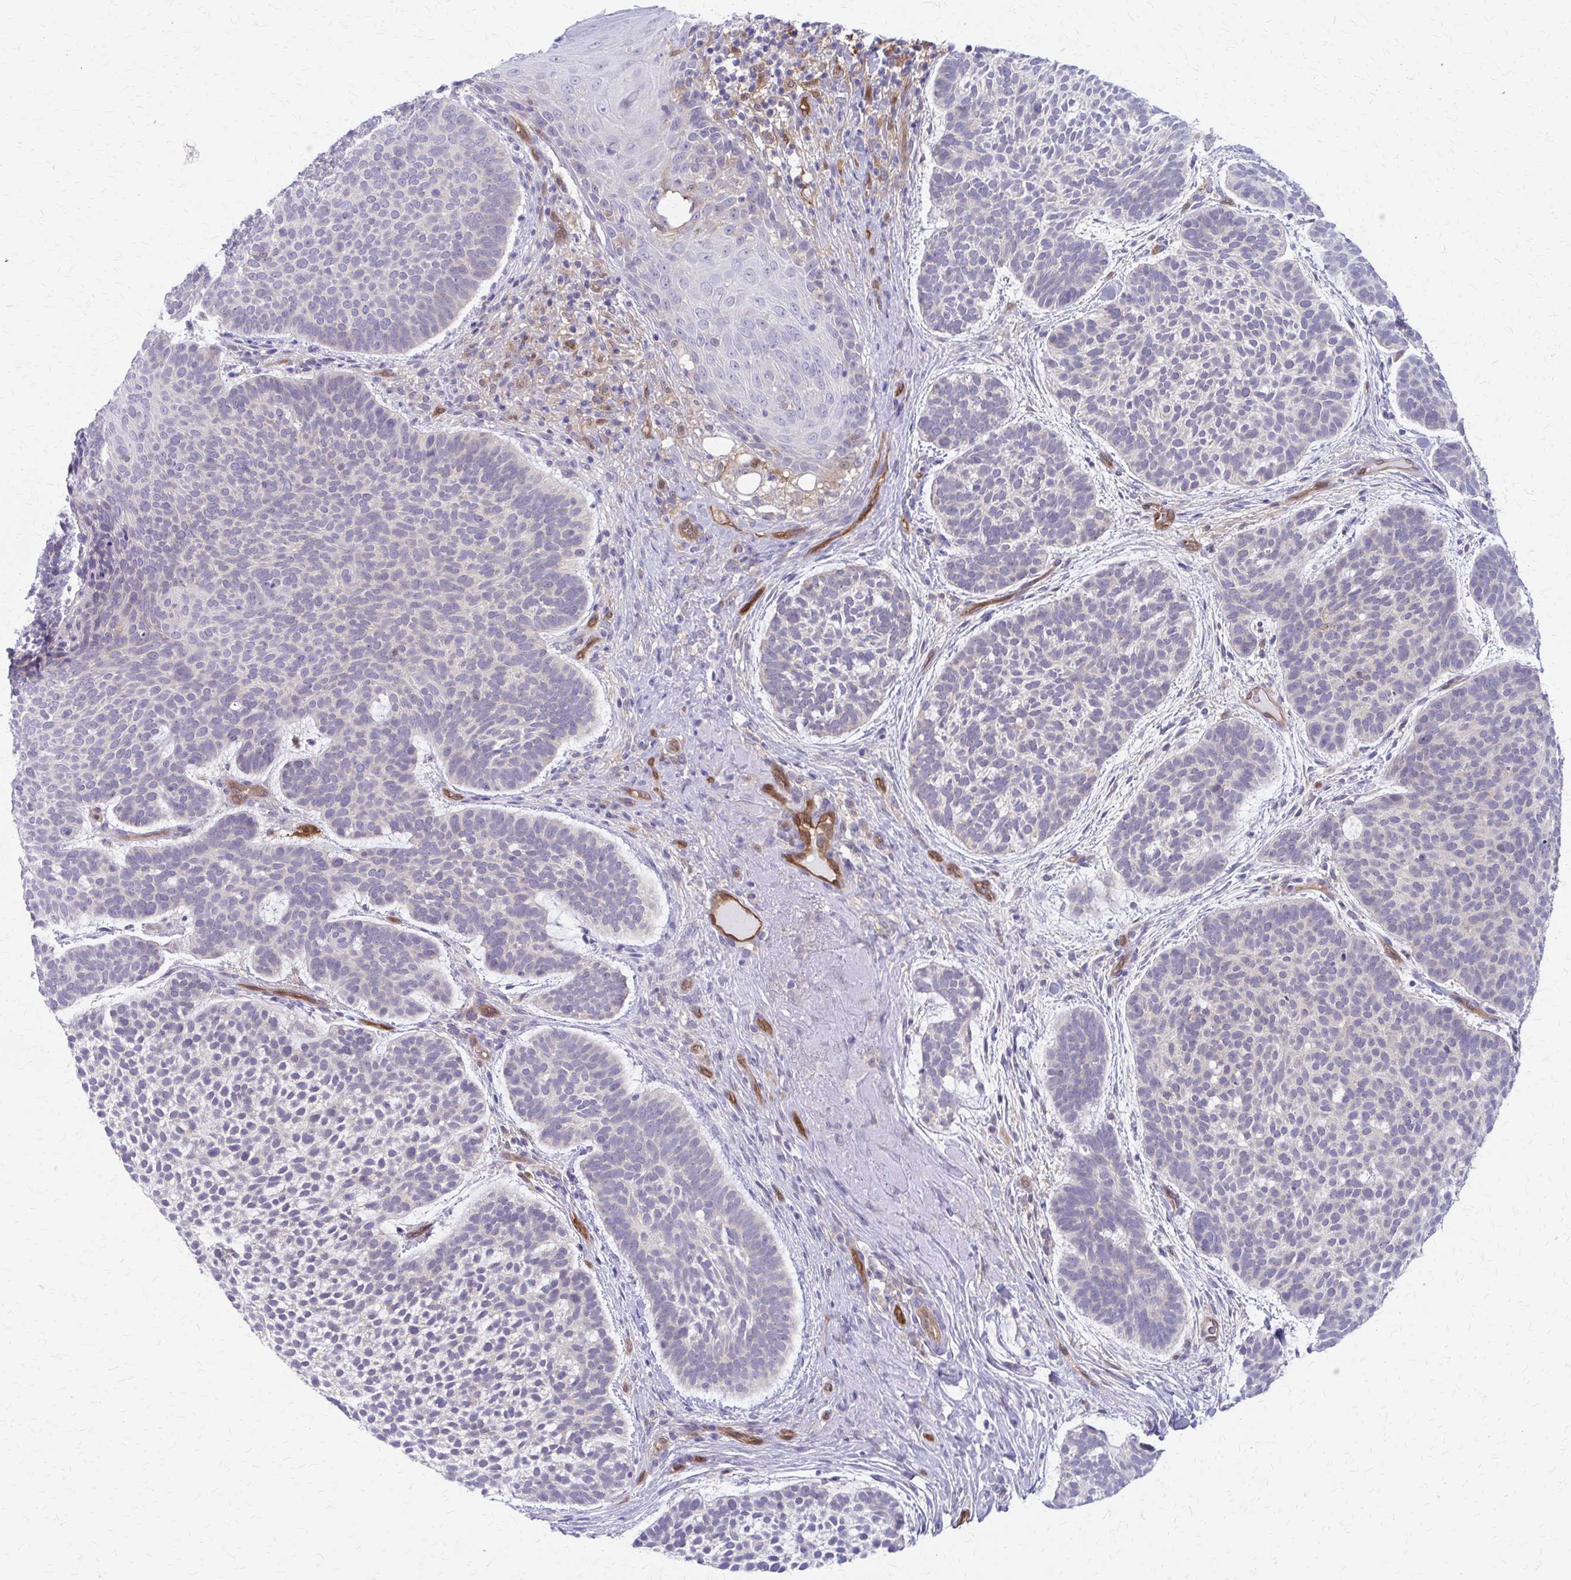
{"staining": {"intensity": "negative", "quantity": "none", "location": "none"}, "tissue": "skin cancer", "cell_type": "Tumor cells", "image_type": "cancer", "snomed": [{"axis": "morphology", "description": "Basal cell carcinoma"}, {"axis": "topography", "description": "Skin"}, {"axis": "topography", "description": "Skin of face"}], "caption": "Tumor cells show no significant protein staining in basal cell carcinoma (skin).", "gene": "CLIC2", "patient": {"sex": "male", "age": 73}}